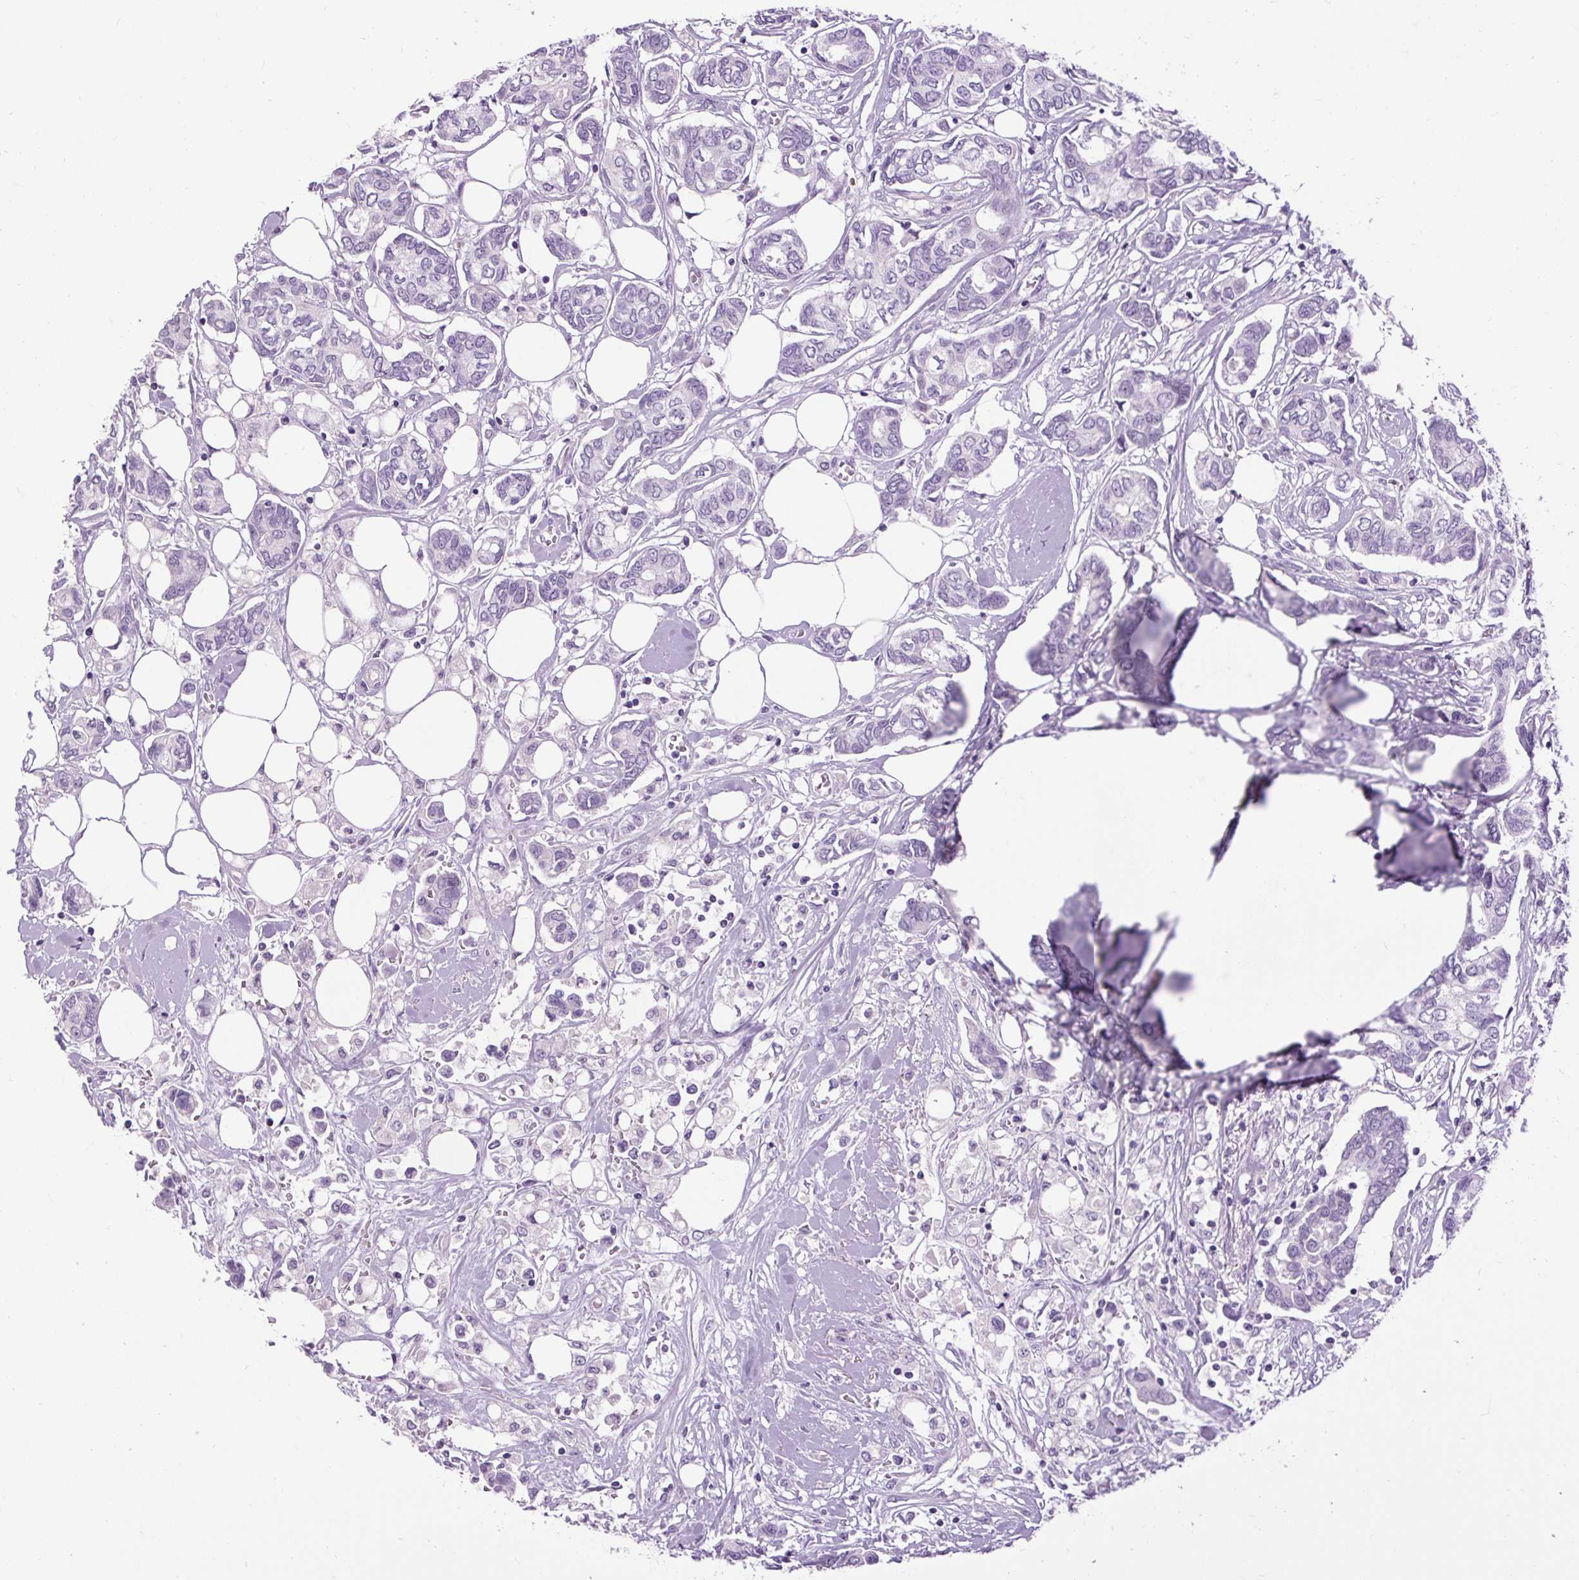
{"staining": {"intensity": "negative", "quantity": "none", "location": "none"}, "tissue": "breast cancer", "cell_type": "Tumor cells", "image_type": "cancer", "snomed": [{"axis": "morphology", "description": "Duct carcinoma"}, {"axis": "topography", "description": "Breast"}], "caption": "DAB immunohistochemical staining of breast cancer exhibits no significant staining in tumor cells.", "gene": "FABP7", "patient": {"sex": "female", "age": 73}}